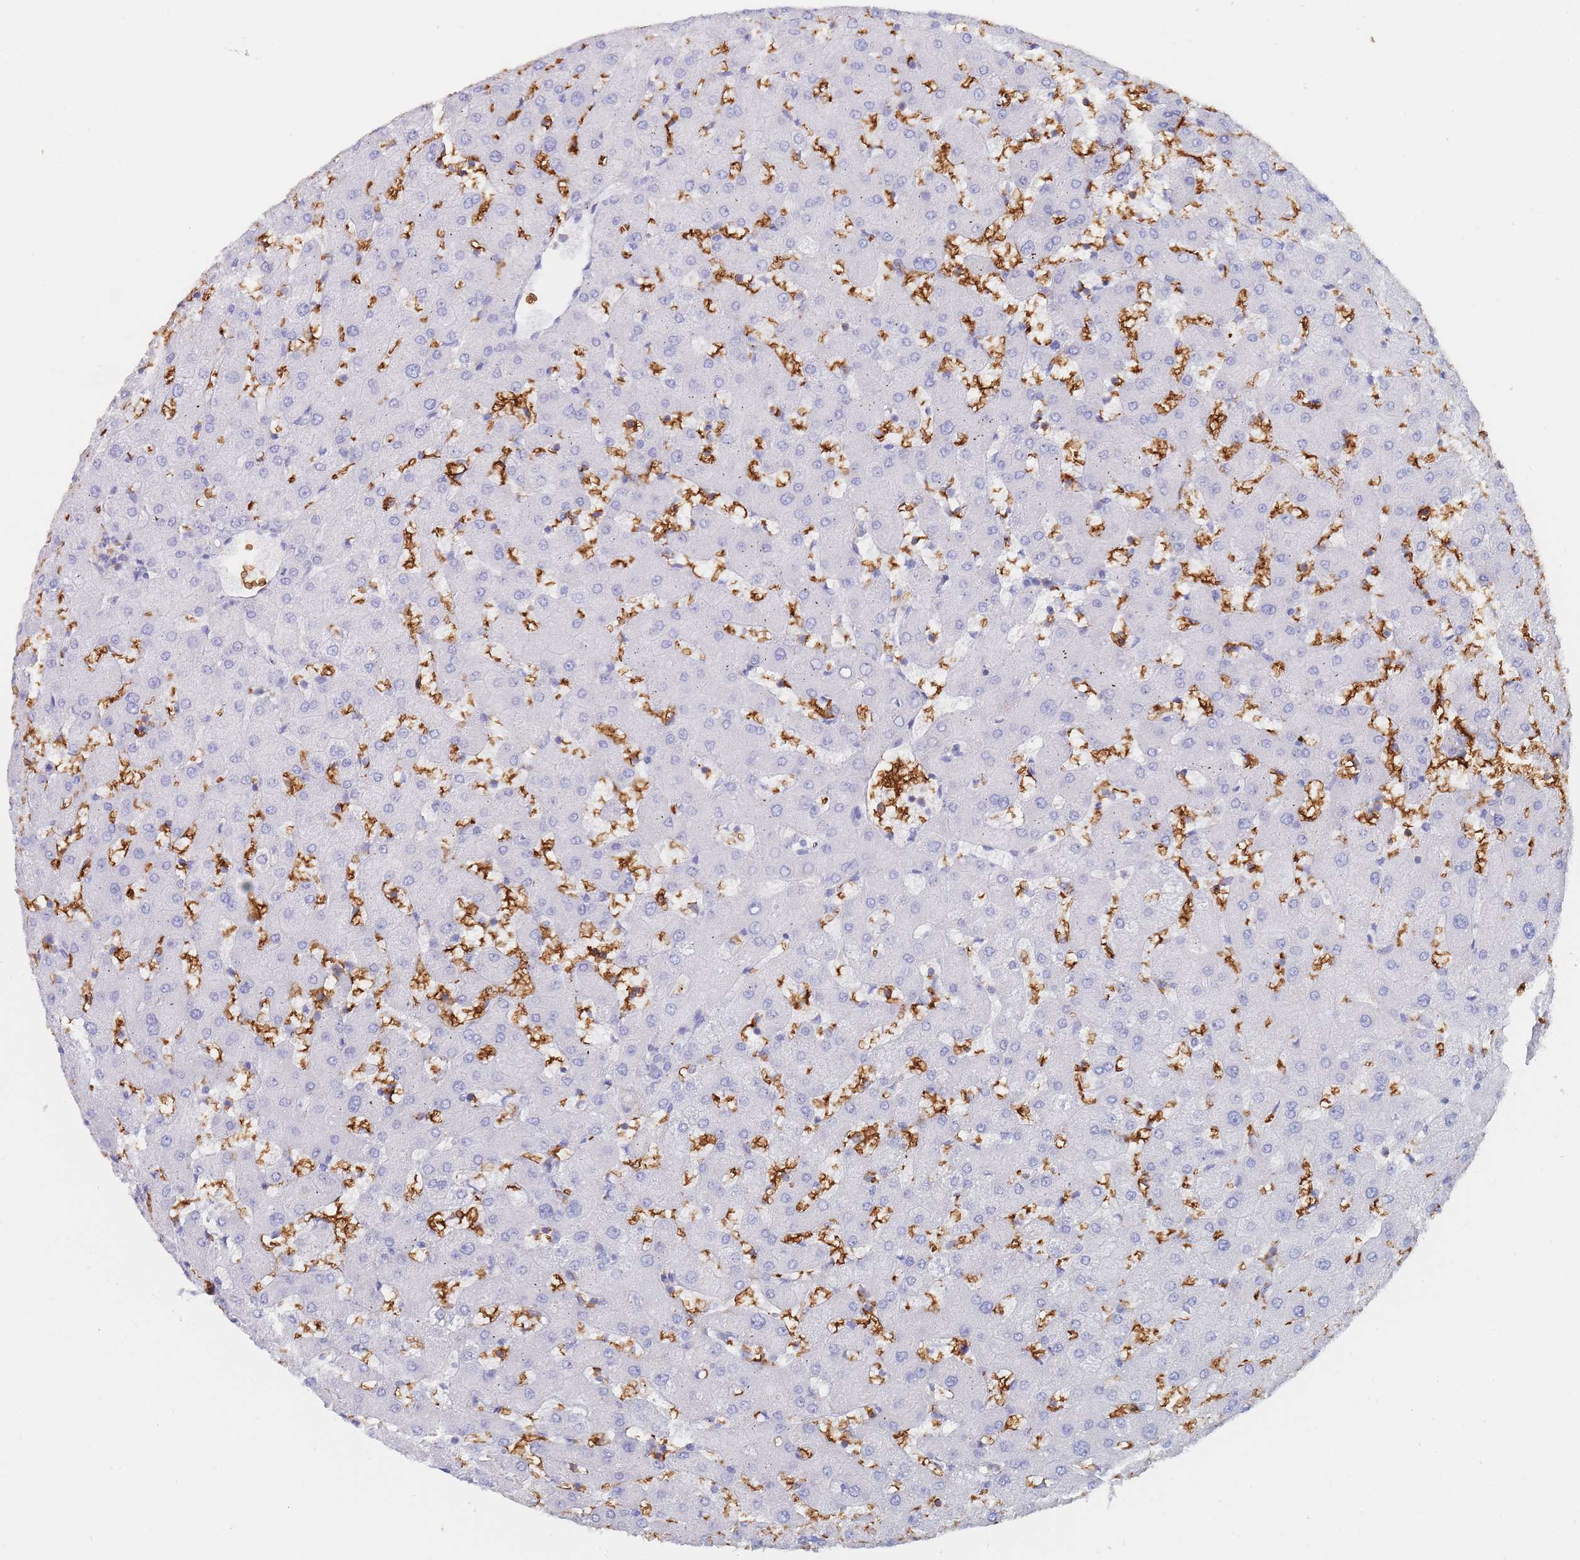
{"staining": {"intensity": "negative", "quantity": "none", "location": "none"}, "tissue": "liver", "cell_type": "Cholangiocytes", "image_type": "normal", "snomed": [{"axis": "morphology", "description": "Normal tissue, NOS"}, {"axis": "topography", "description": "Liver"}], "caption": "An image of liver stained for a protein demonstrates no brown staining in cholangiocytes. The staining was performed using DAB to visualize the protein expression in brown, while the nuclei were stained in blue with hematoxylin (Magnification: 20x).", "gene": "SLC2A1", "patient": {"sex": "female", "age": 63}}